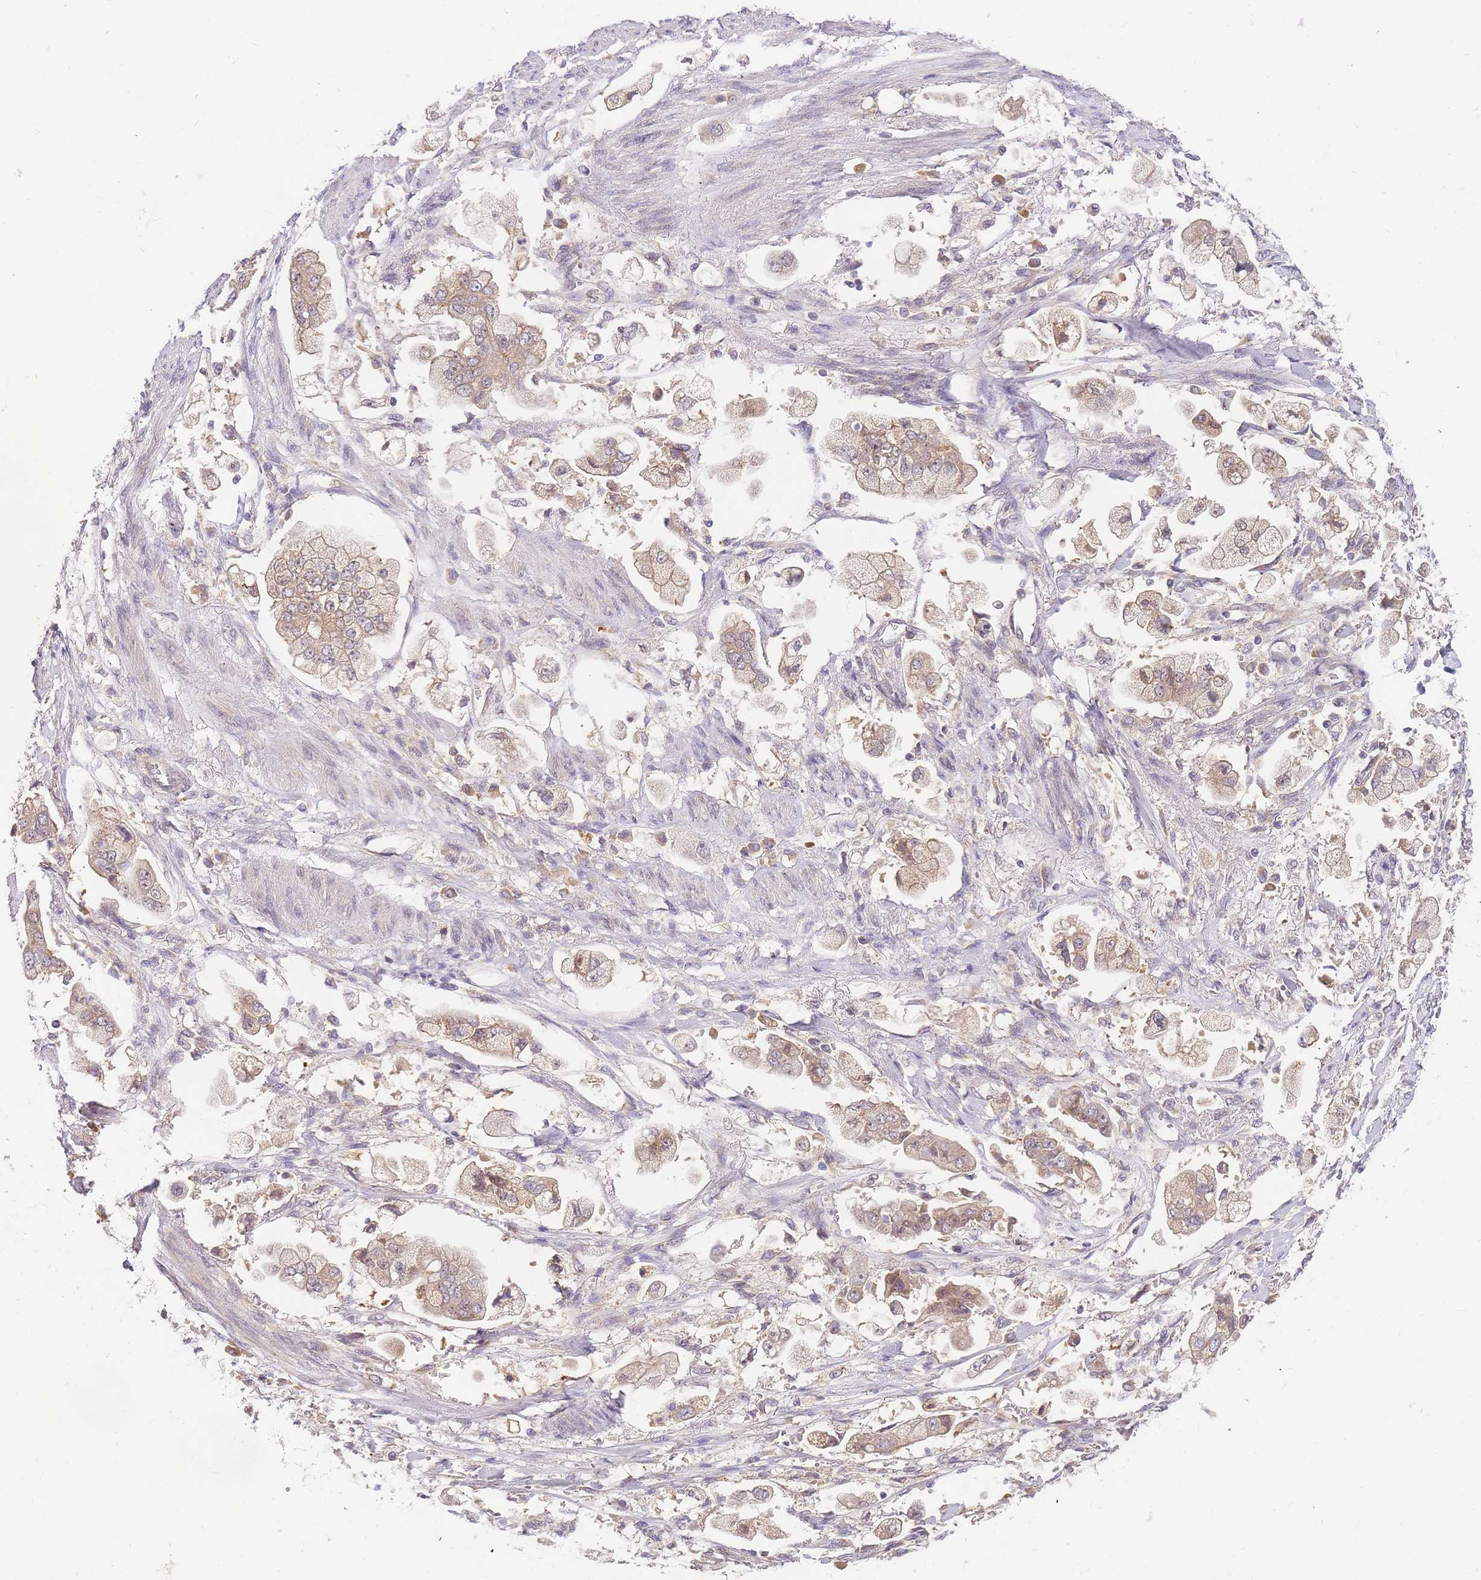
{"staining": {"intensity": "weak", "quantity": "25%-75%", "location": "cytoplasmic/membranous"}, "tissue": "stomach cancer", "cell_type": "Tumor cells", "image_type": "cancer", "snomed": [{"axis": "morphology", "description": "Adenocarcinoma, NOS"}, {"axis": "topography", "description": "Stomach"}], "caption": "Immunohistochemical staining of human stomach cancer (adenocarcinoma) demonstrates low levels of weak cytoplasmic/membranous protein staining in approximately 25%-75% of tumor cells.", "gene": "ZNF577", "patient": {"sex": "male", "age": 62}}